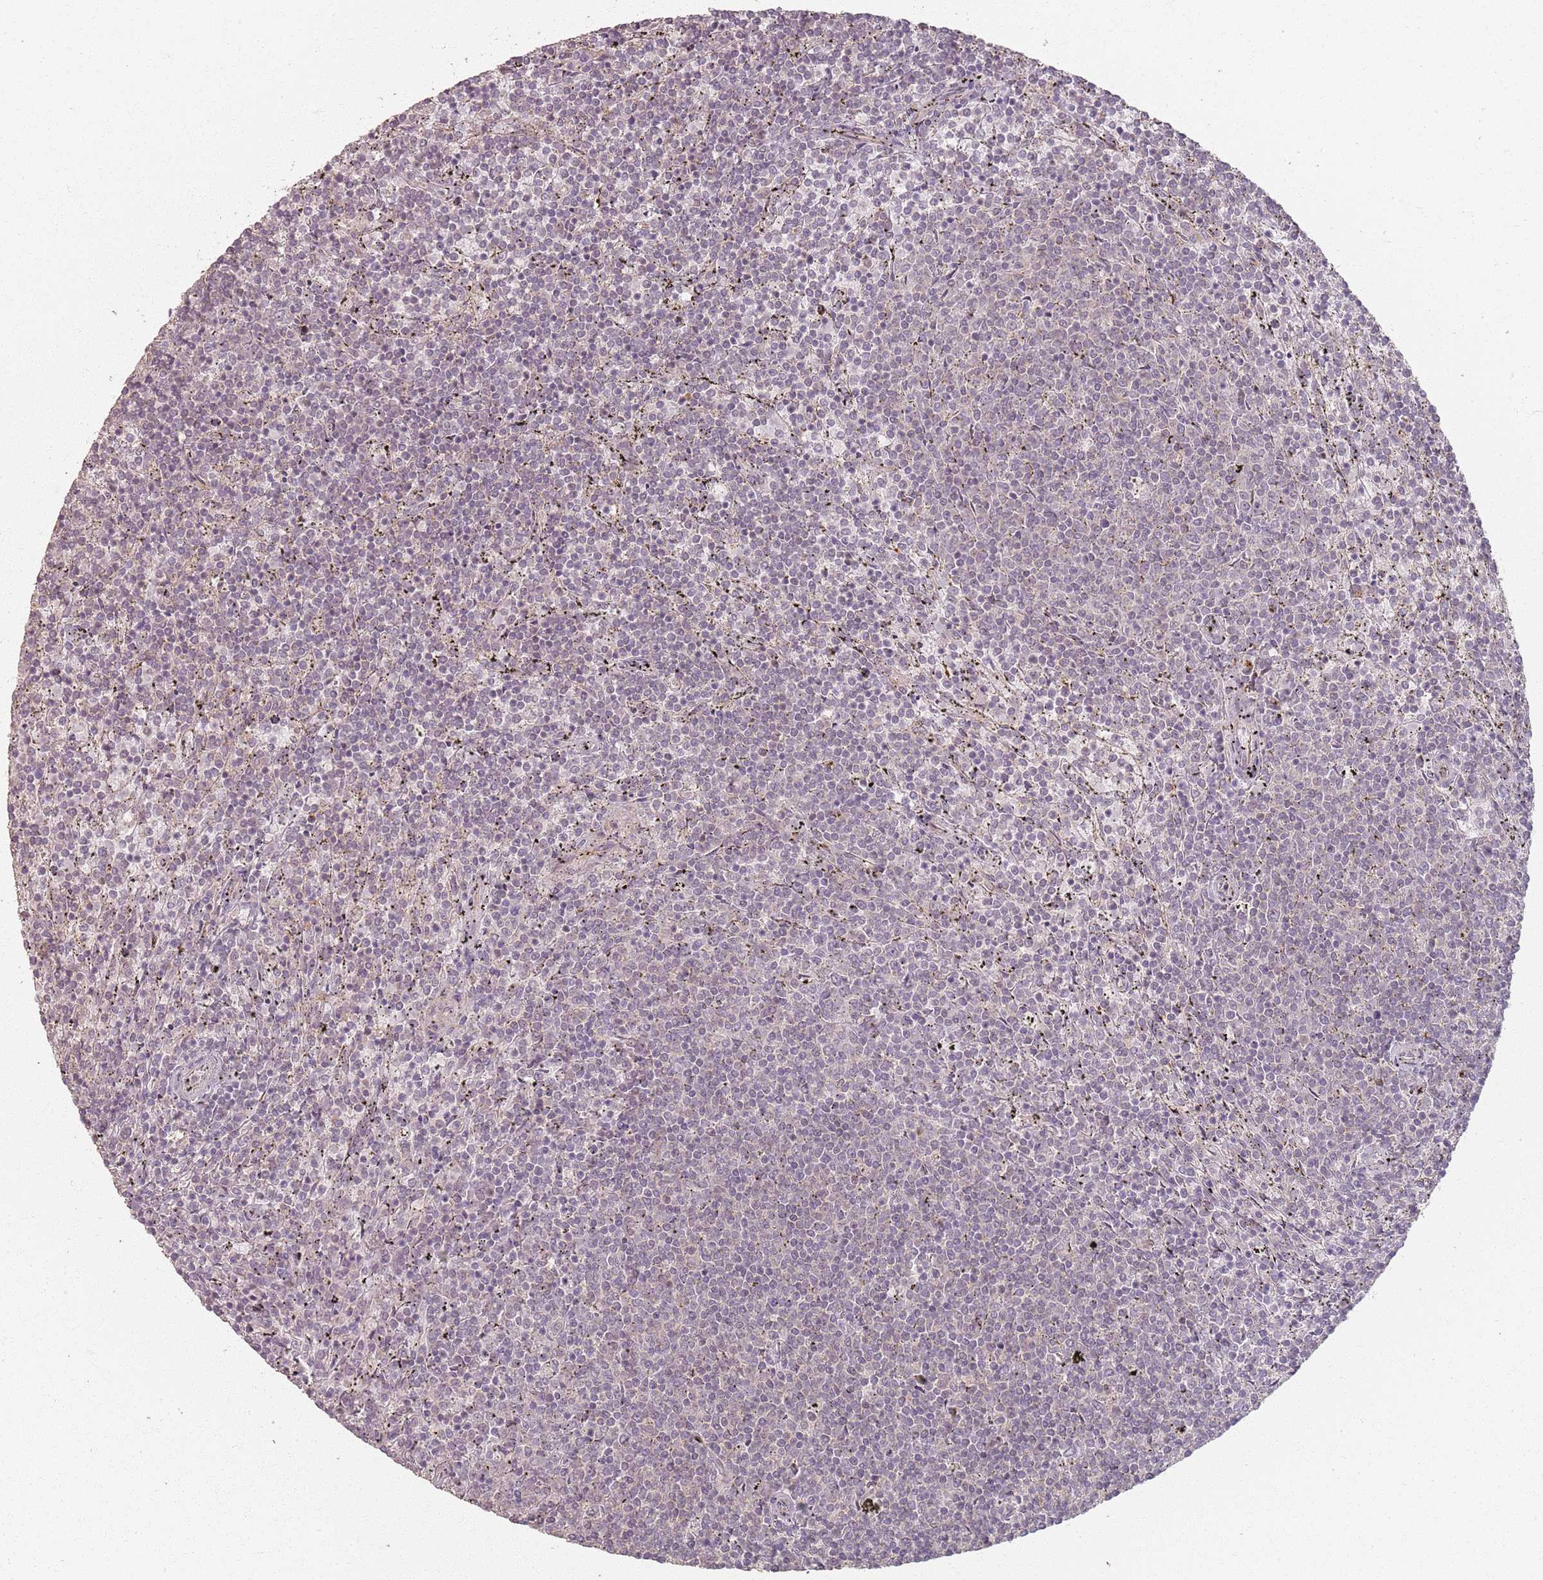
{"staining": {"intensity": "negative", "quantity": "none", "location": "none"}, "tissue": "lymphoma", "cell_type": "Tumor cells", "image_type": "cancer", "snomed": [{"axis": "morphology", "description": "Malignant lymphoma, non-Hodgkin's type, Low grade"}, {"axis": "topography", "description": "Spleen"}], "caption": "Immunohistochemical staining of human lymphoma shows no significant staining in tumor cells.", "gene": "CCDC168", "patient": {"sex": "female", "age": 50}}